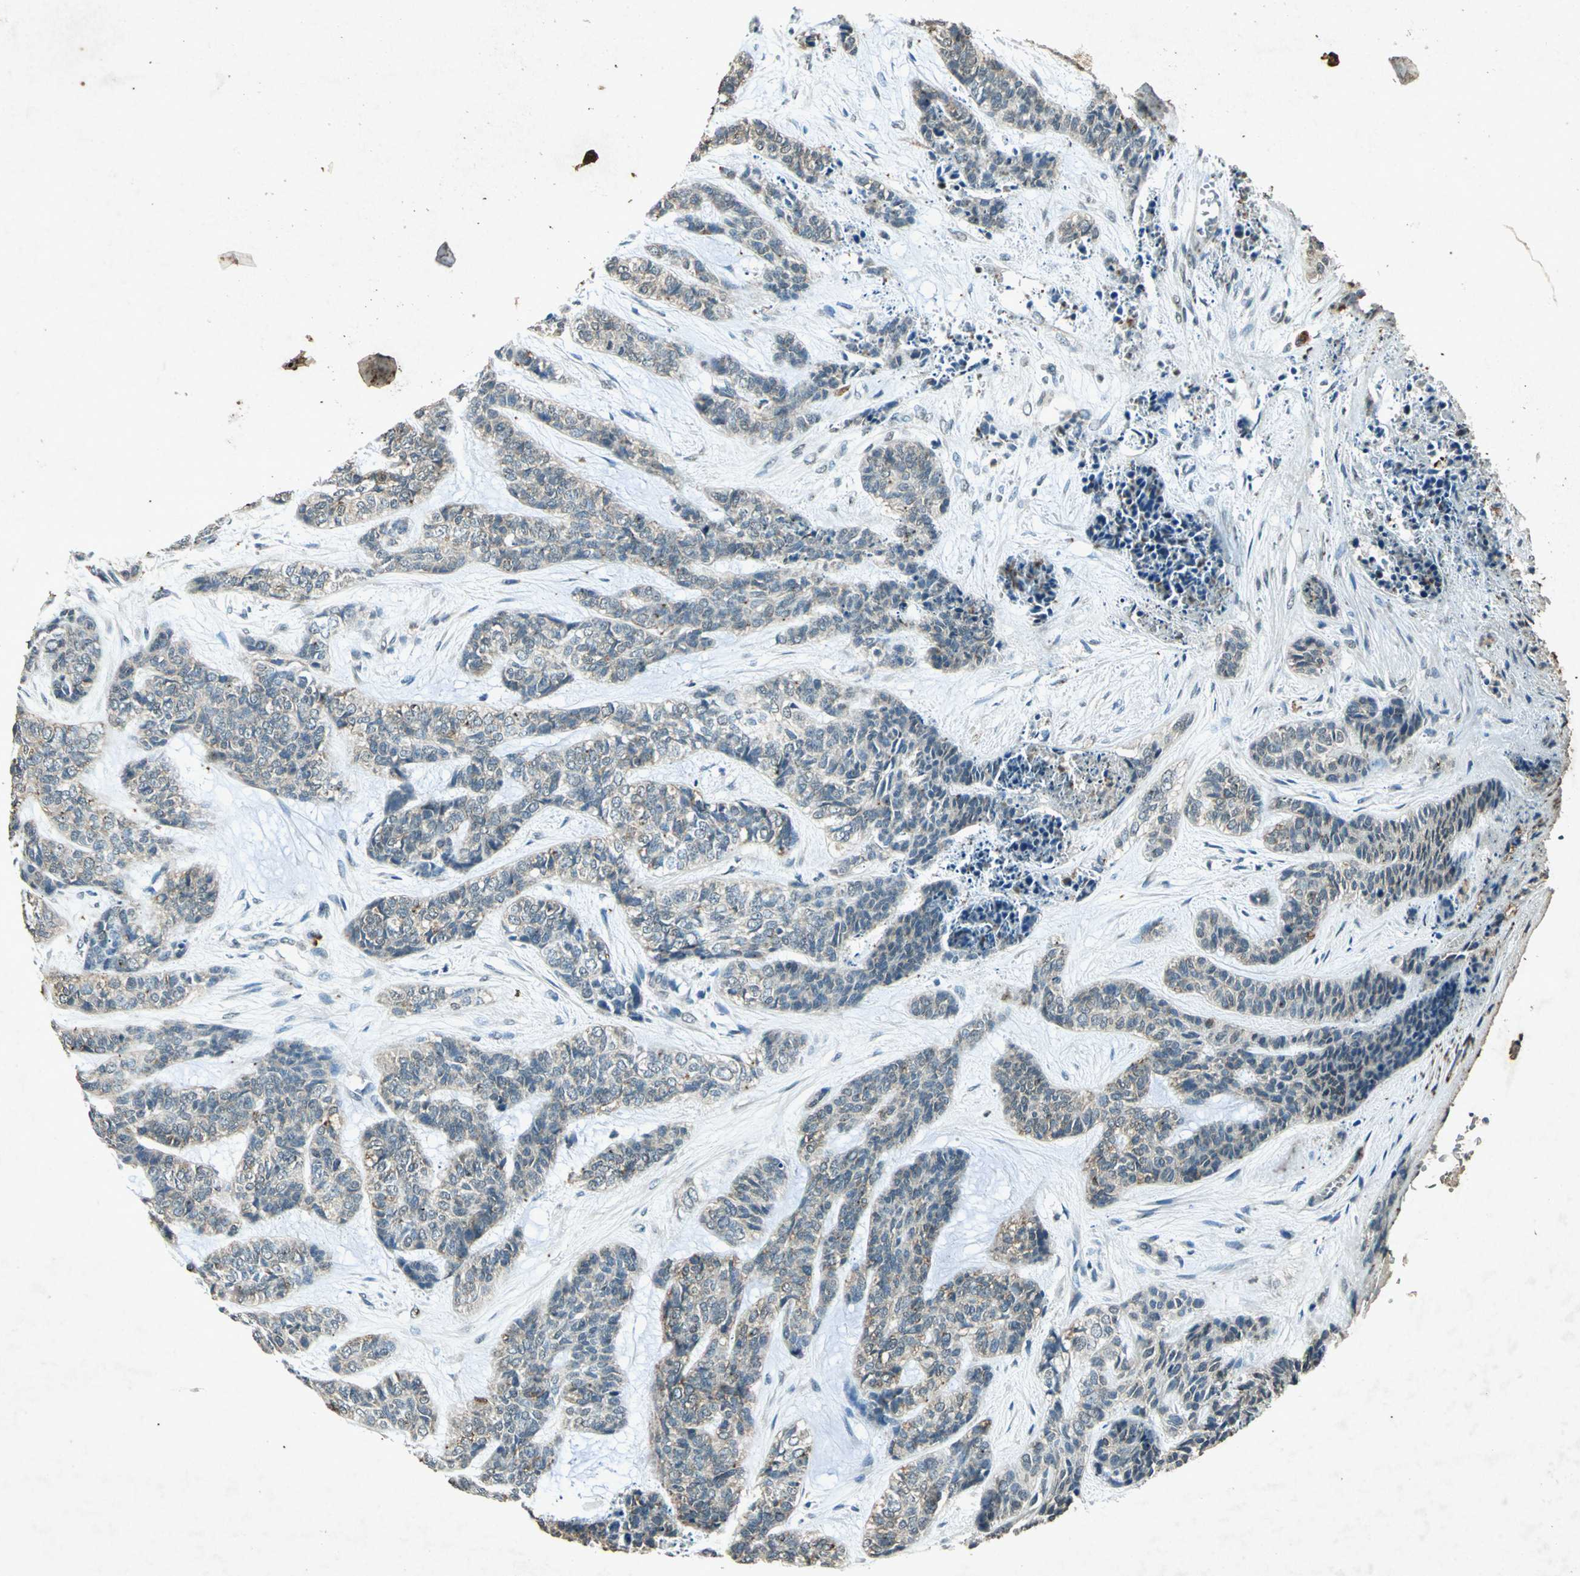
{"staining": {"intensity": "weak", "quantity": "<25%", "location": "cytoplasmic/membranous"}, "tissue": "skin cancer", "cell_type": "Tumor cells", "image_type": "cancer", "snomed": [{"axis": "morphology", "description": "Basal cell carcinoma"}, {"axis": "topography", "description": "Skin"}], "caption": "This histopathology image is of skin cancer stained with immunohistochemistry (IHC) to label a protein in brown with the nuclei are counter-stained blue. There is no expression in tumor cells.", "gene": "PSEN1", "patient": {"sex": "female", "age": 64}}